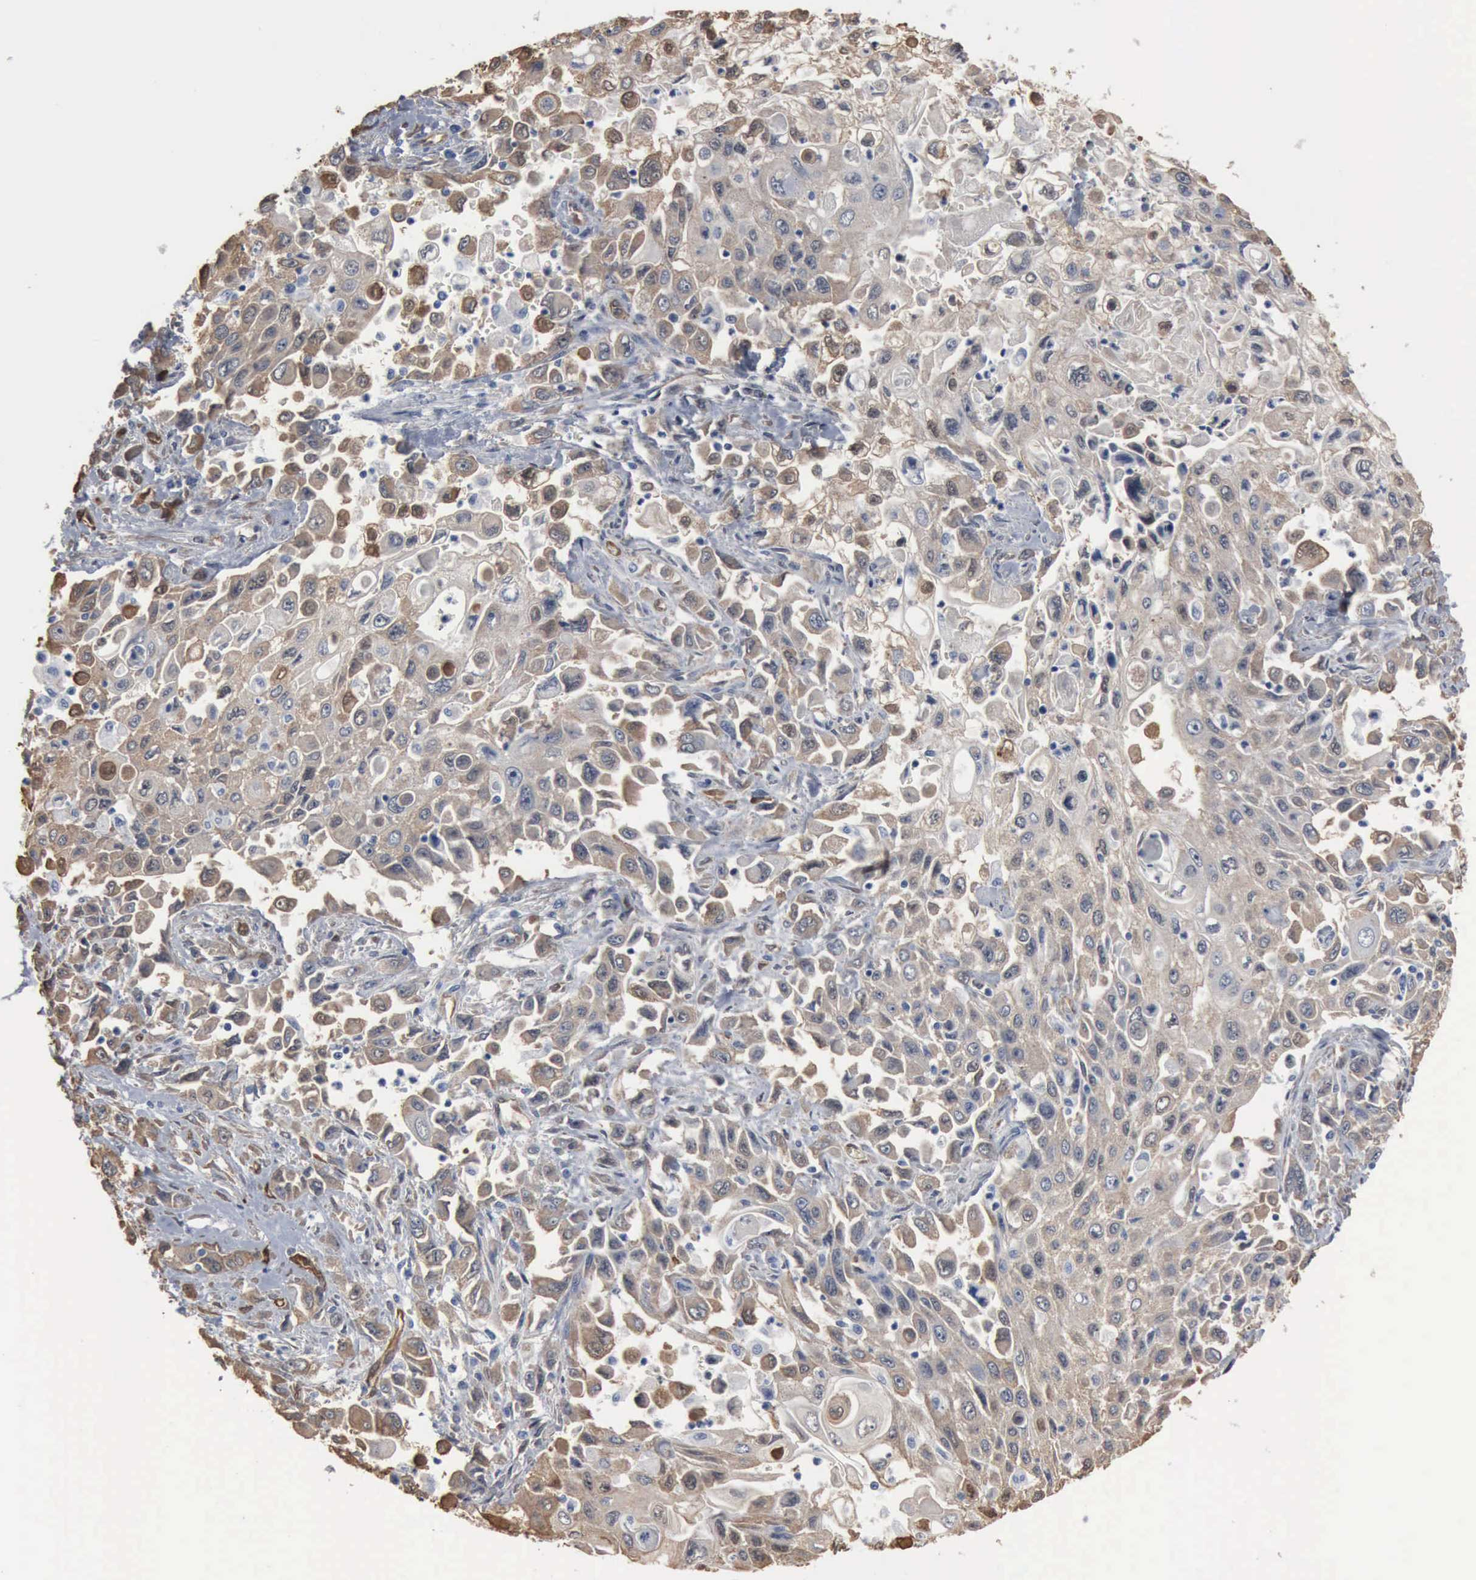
{"staining": {"intensity": "weak", "quantity": ">75%", "location": "cytoplasmic/membranous"}, "tissue": "pancreatic cancer", "cell_type": "Tumor cells", "image_type": "cancer", "snomed": [{"axis": "morphology", "description": "Adenocarcinoma, NOS"}, {"axis": "topography", "description": "Pancreas"}], "caption": "Human pancreatic cancer (adenocarcinoma) stained for a protein (brown) shows weak cytoplasmic/membranous positive staining in about >75% of tumor cells.", "gene": "FSCN1", "patient": {"sex": "male", "age": 70}}